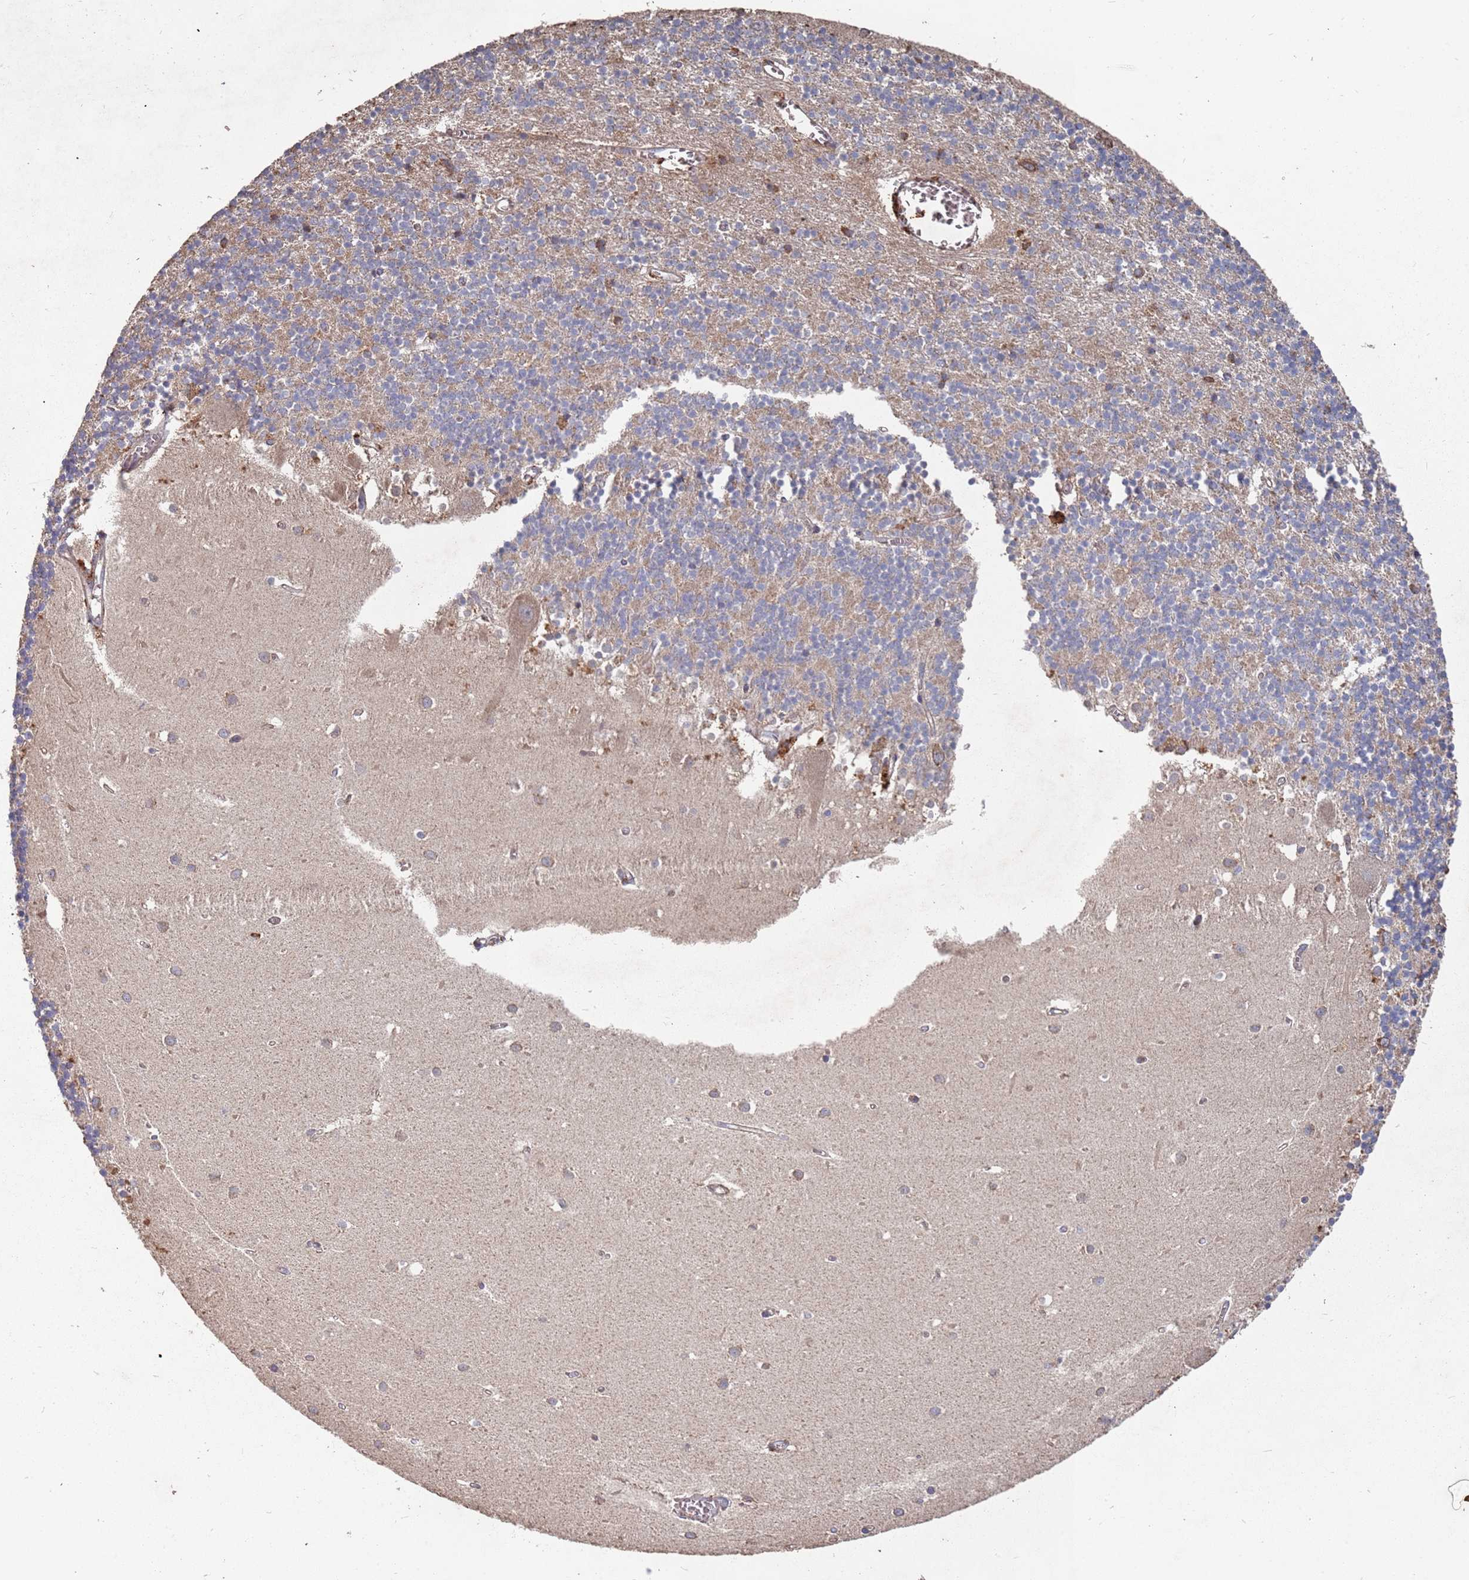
{"staining": {"intensity": "moderate", "quantity": "25%-75%", "location": "cytoplasmic/membranous"}, "tissue": "cerebellum", "cell_type": "Cells in granular layer", "image_type": "normal", "snomed": [{"axis": "morphology", "description": "Normal tissue, NOS"}, {"axis": "topography", "description": "Cerebellum"}], "caption": "An image of cerebellum stained for a protein reveals moderate cytoplasmic/membranous brown staining in cells in granular layer. (Brightfield microscopy of DAB IHC at high magnification).", "gene": "ATG5", "patient": {"sex": "male", "age": 54}}